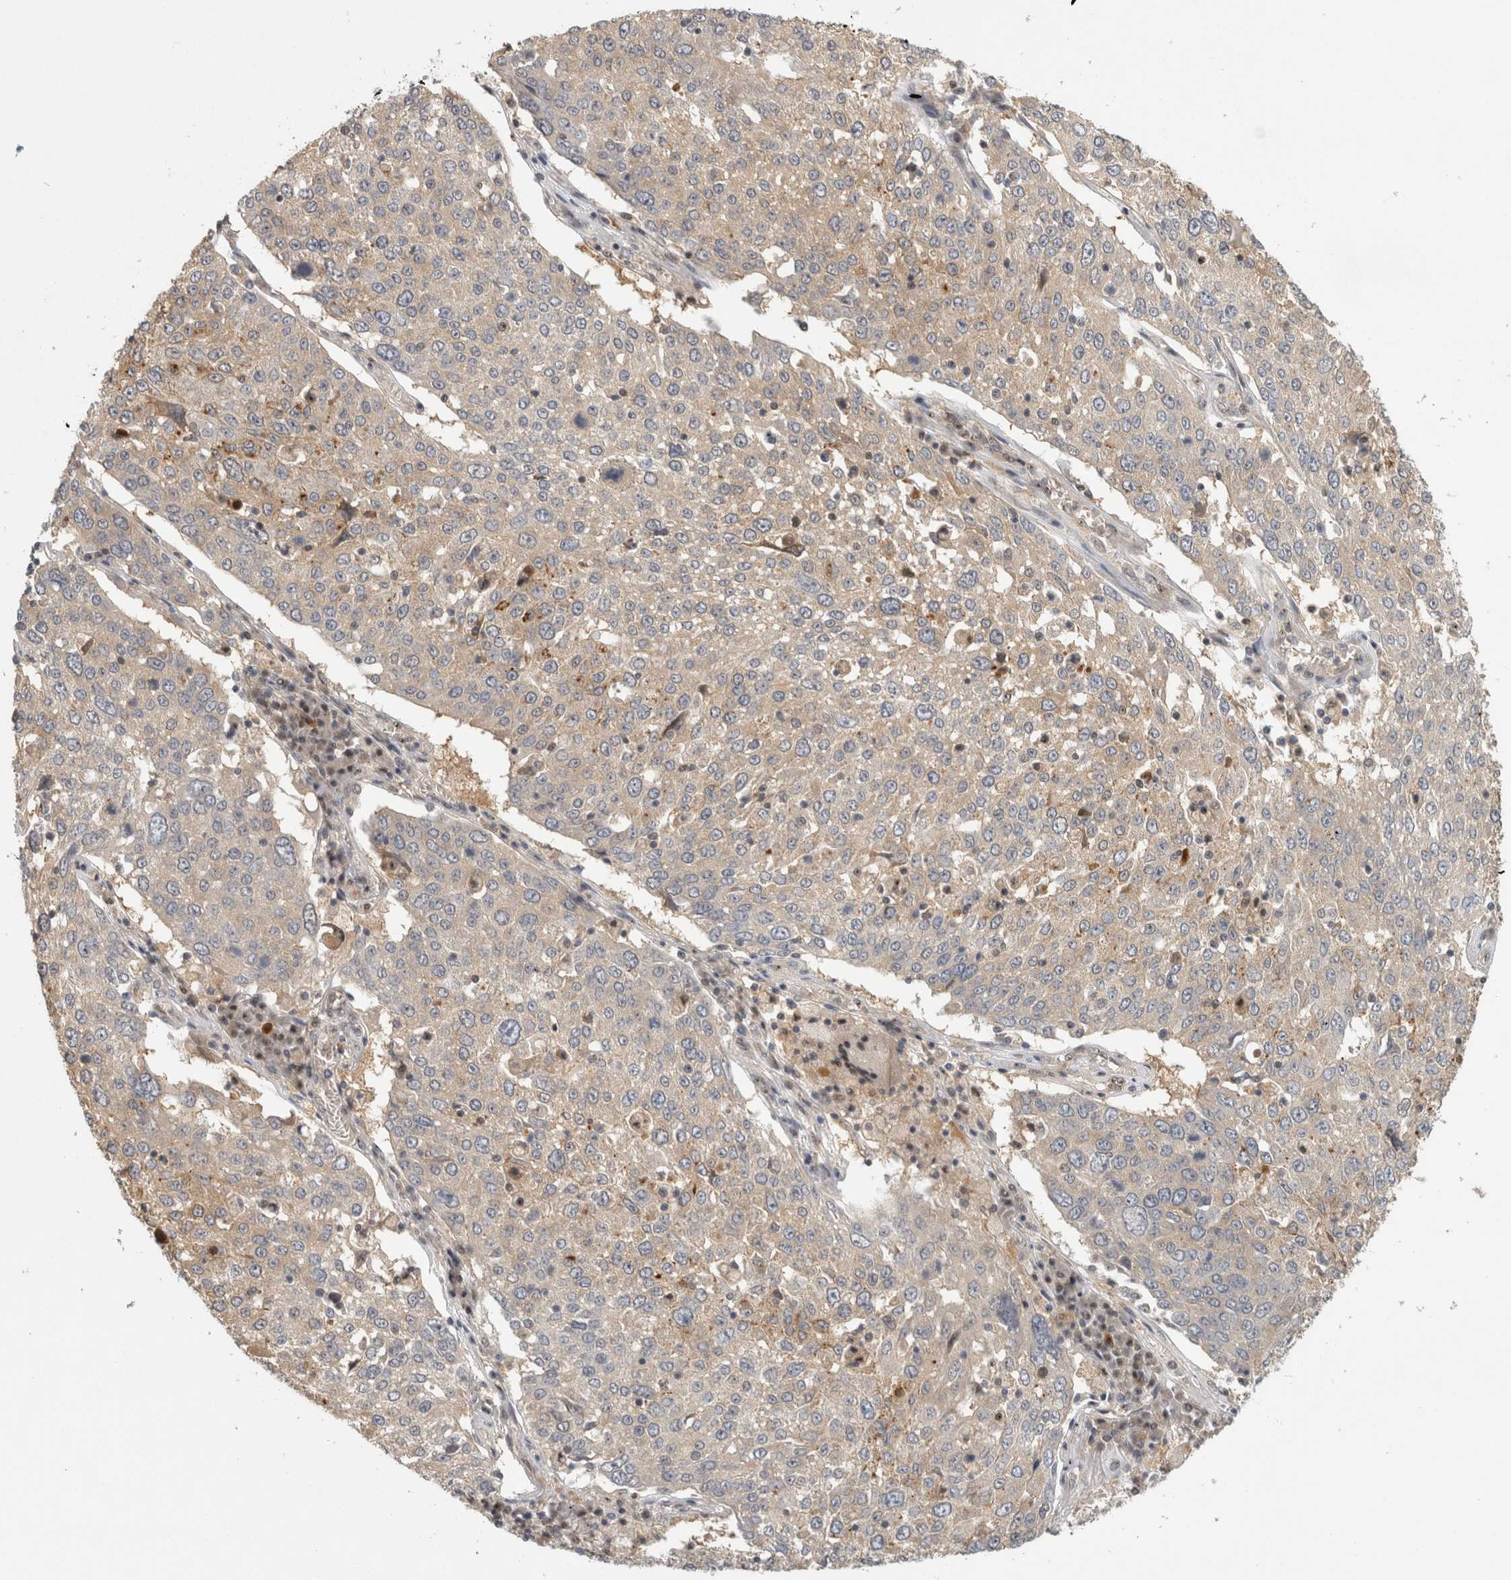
{"staining": {"intensity": "moderate", "quantity": "<25%", "location": "cytoplasmic/membranous"}, "tissue": "lung cancer", "cell_type": "Tumor cells", "image_type": "cancer", "snomed": [{"axis": "morphology", "description": "Squamous cell carcinoma, NOS"}, {"axis": "topography", "description": "Lung"}], "caption": "This is an image of immunohistochemistry staining of lung cancer, which shows moderate staining in the cytoplasmic/membranous of tumor cells.", "gene": "PIGP", "patient": {"sex": "male", "age": 65}}